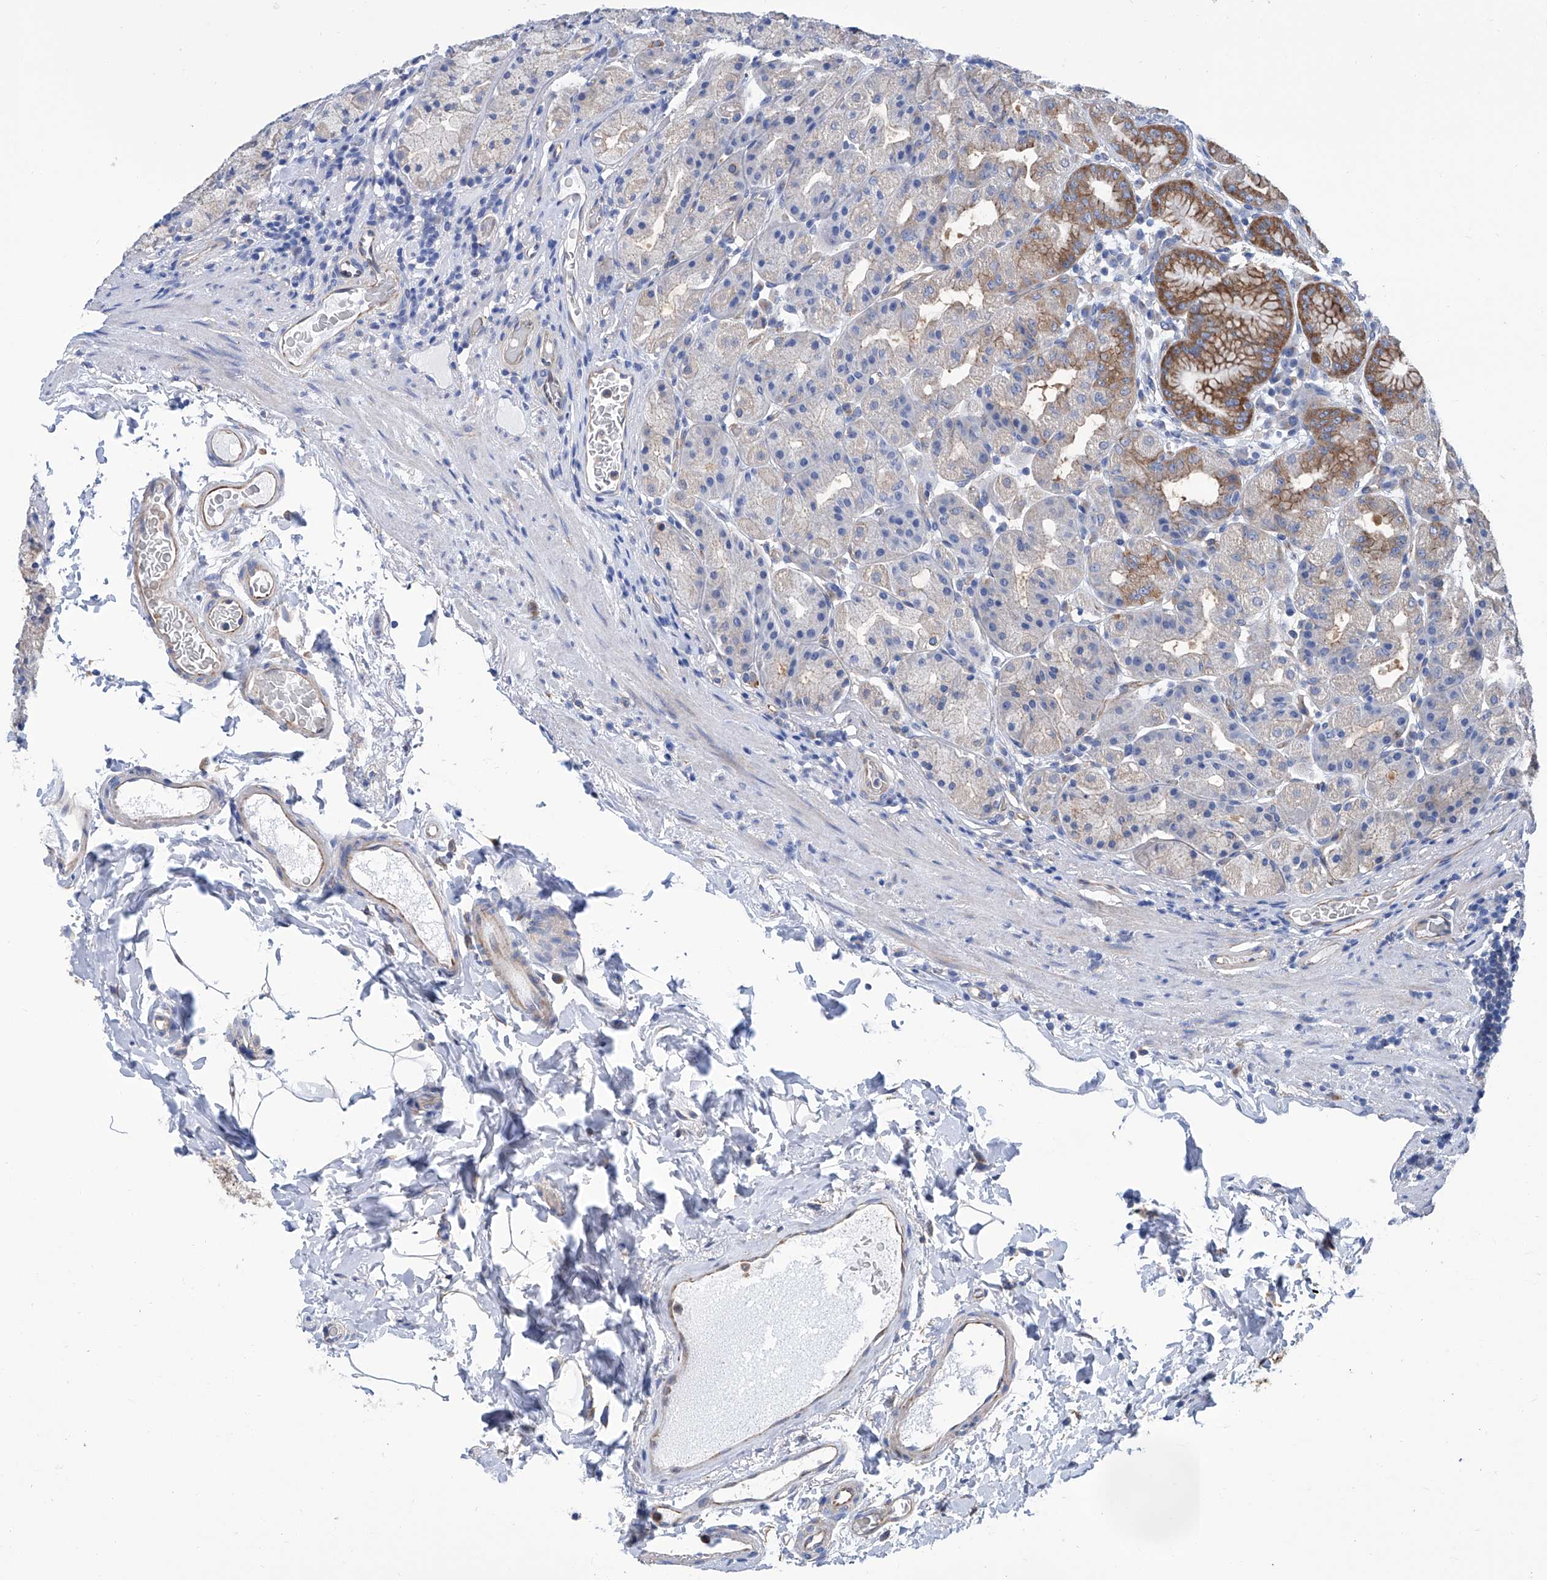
{"staining": {"intensity": "moderate", "quantity": "25%-75%", "location": "cytoplasmic/membranous"}, "tissue": "stomach", "cell_type": "Glandular cells", "image_type": "normal", "snomed": [{"axis": "morphology", "description": "Normal tissue, NOS"}, {"axis": "topography", "description": "Stomach, upper"}], "caption": "IHC photomicrograph of benign human stomach stained for a protein (brown), which demonstrates medium levels of moderate cytoplasmic/membranous expression in approximately 25%-75% of glandular cells.", "gene": "GPT", "patient": {"sex": "male", "age": 68}}